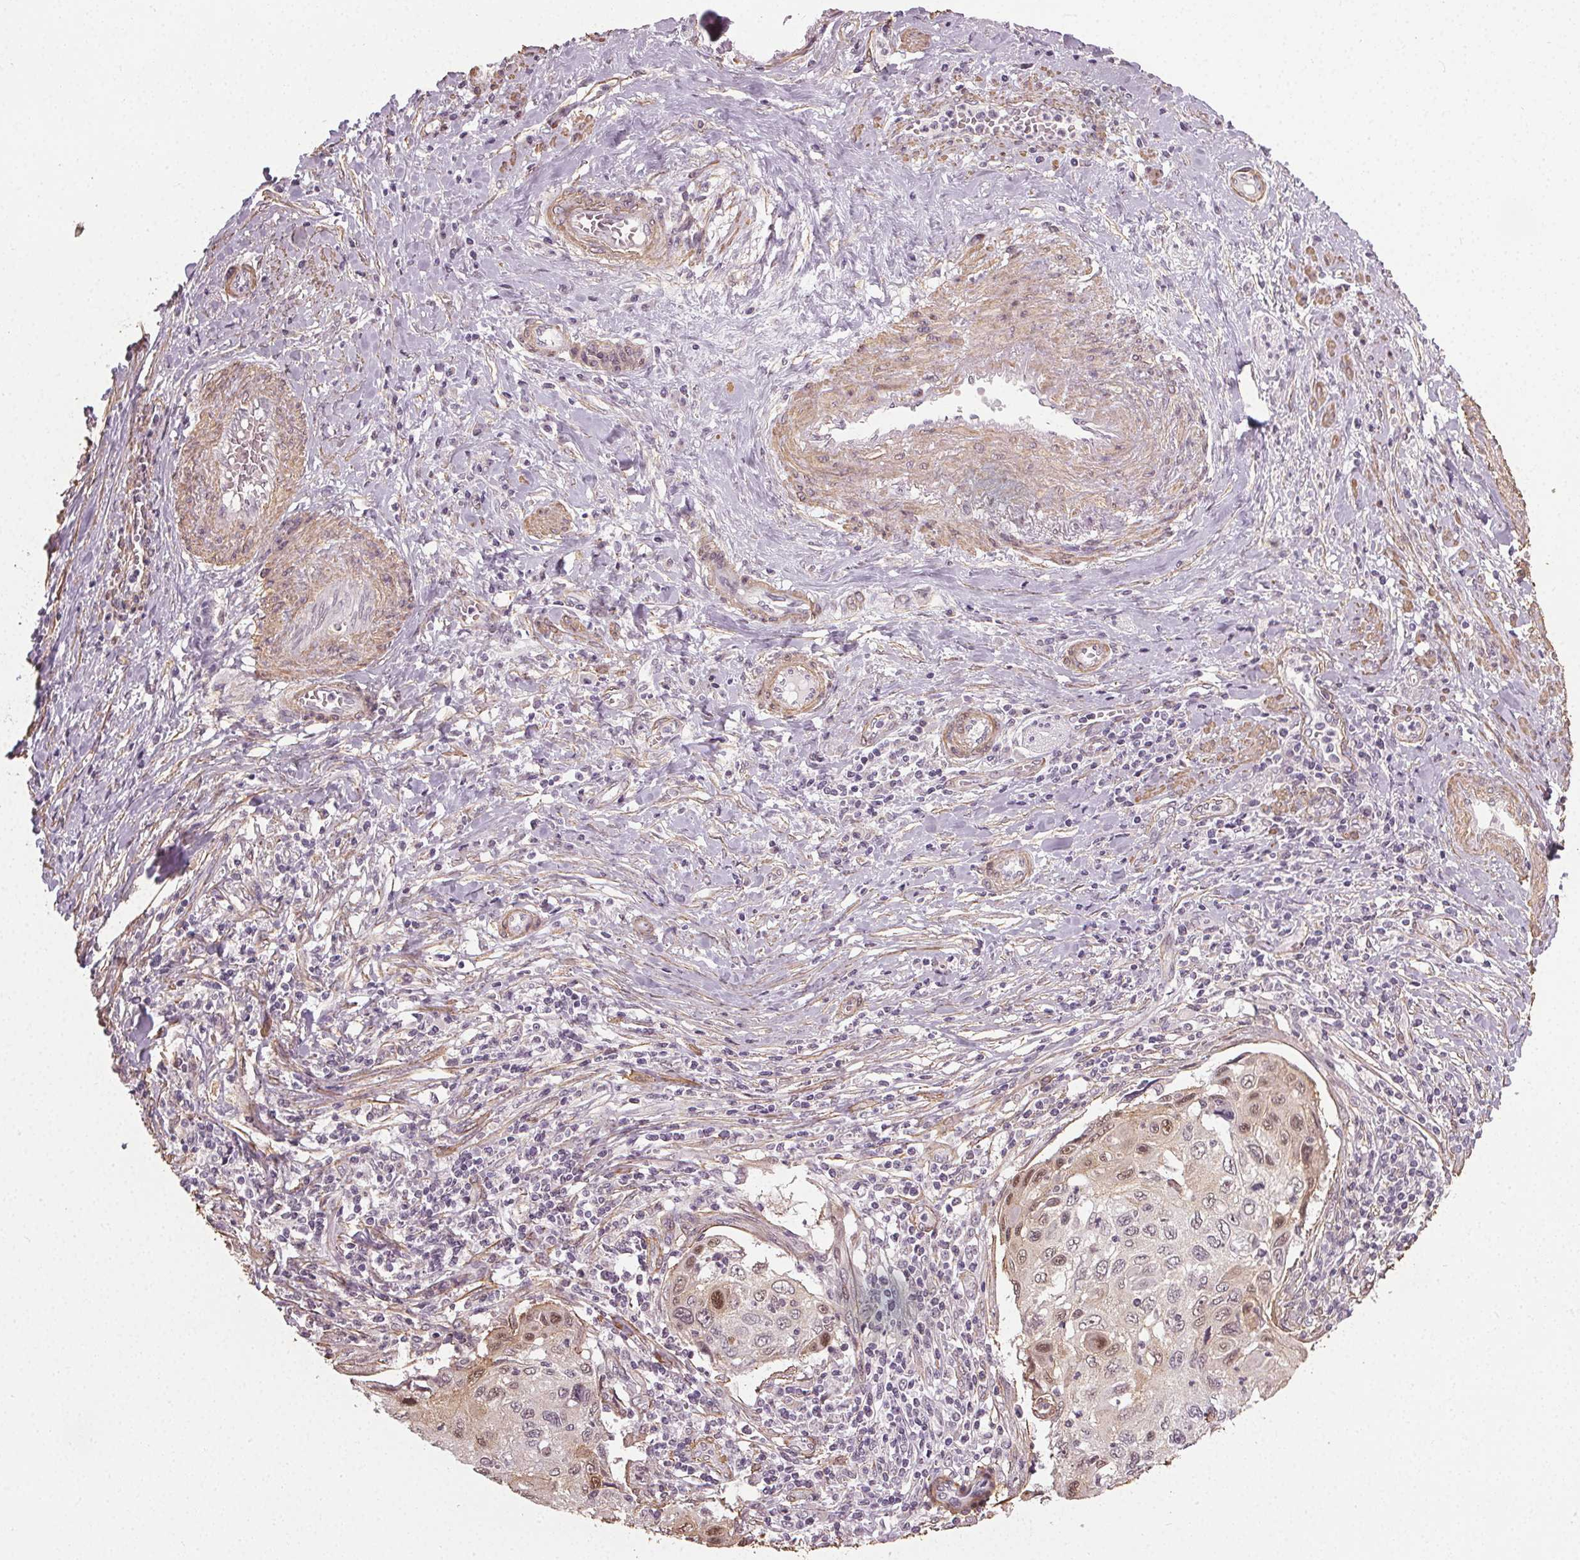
{"staining": {"intensity": "moderate", "quantity": "25%-75%", "location": "nuclear"}, "tissue": "cervical cancer", "cell_type": "Tumor cells", "image_type": "cancer", "snomed": [{"axis": "morphology", "description": "Squamous cell carcinoma, NOS"}, {"axis": "topography", "description": "Cervix"}], "caption": "Immunohistochemistry (DAB (3,3'-diaminobenzidine)) staining of cervical cancer (squamous cell carcinoma) demonstrates moderate nuclear protein positivity in approximately 25%-75% of tumor cells. Immunohistochemistry (ihc) stains the protein in brown and the nuclei are stained blue.", "gene": "PKP1", "patient": {"sex": "female", "age": 70}}